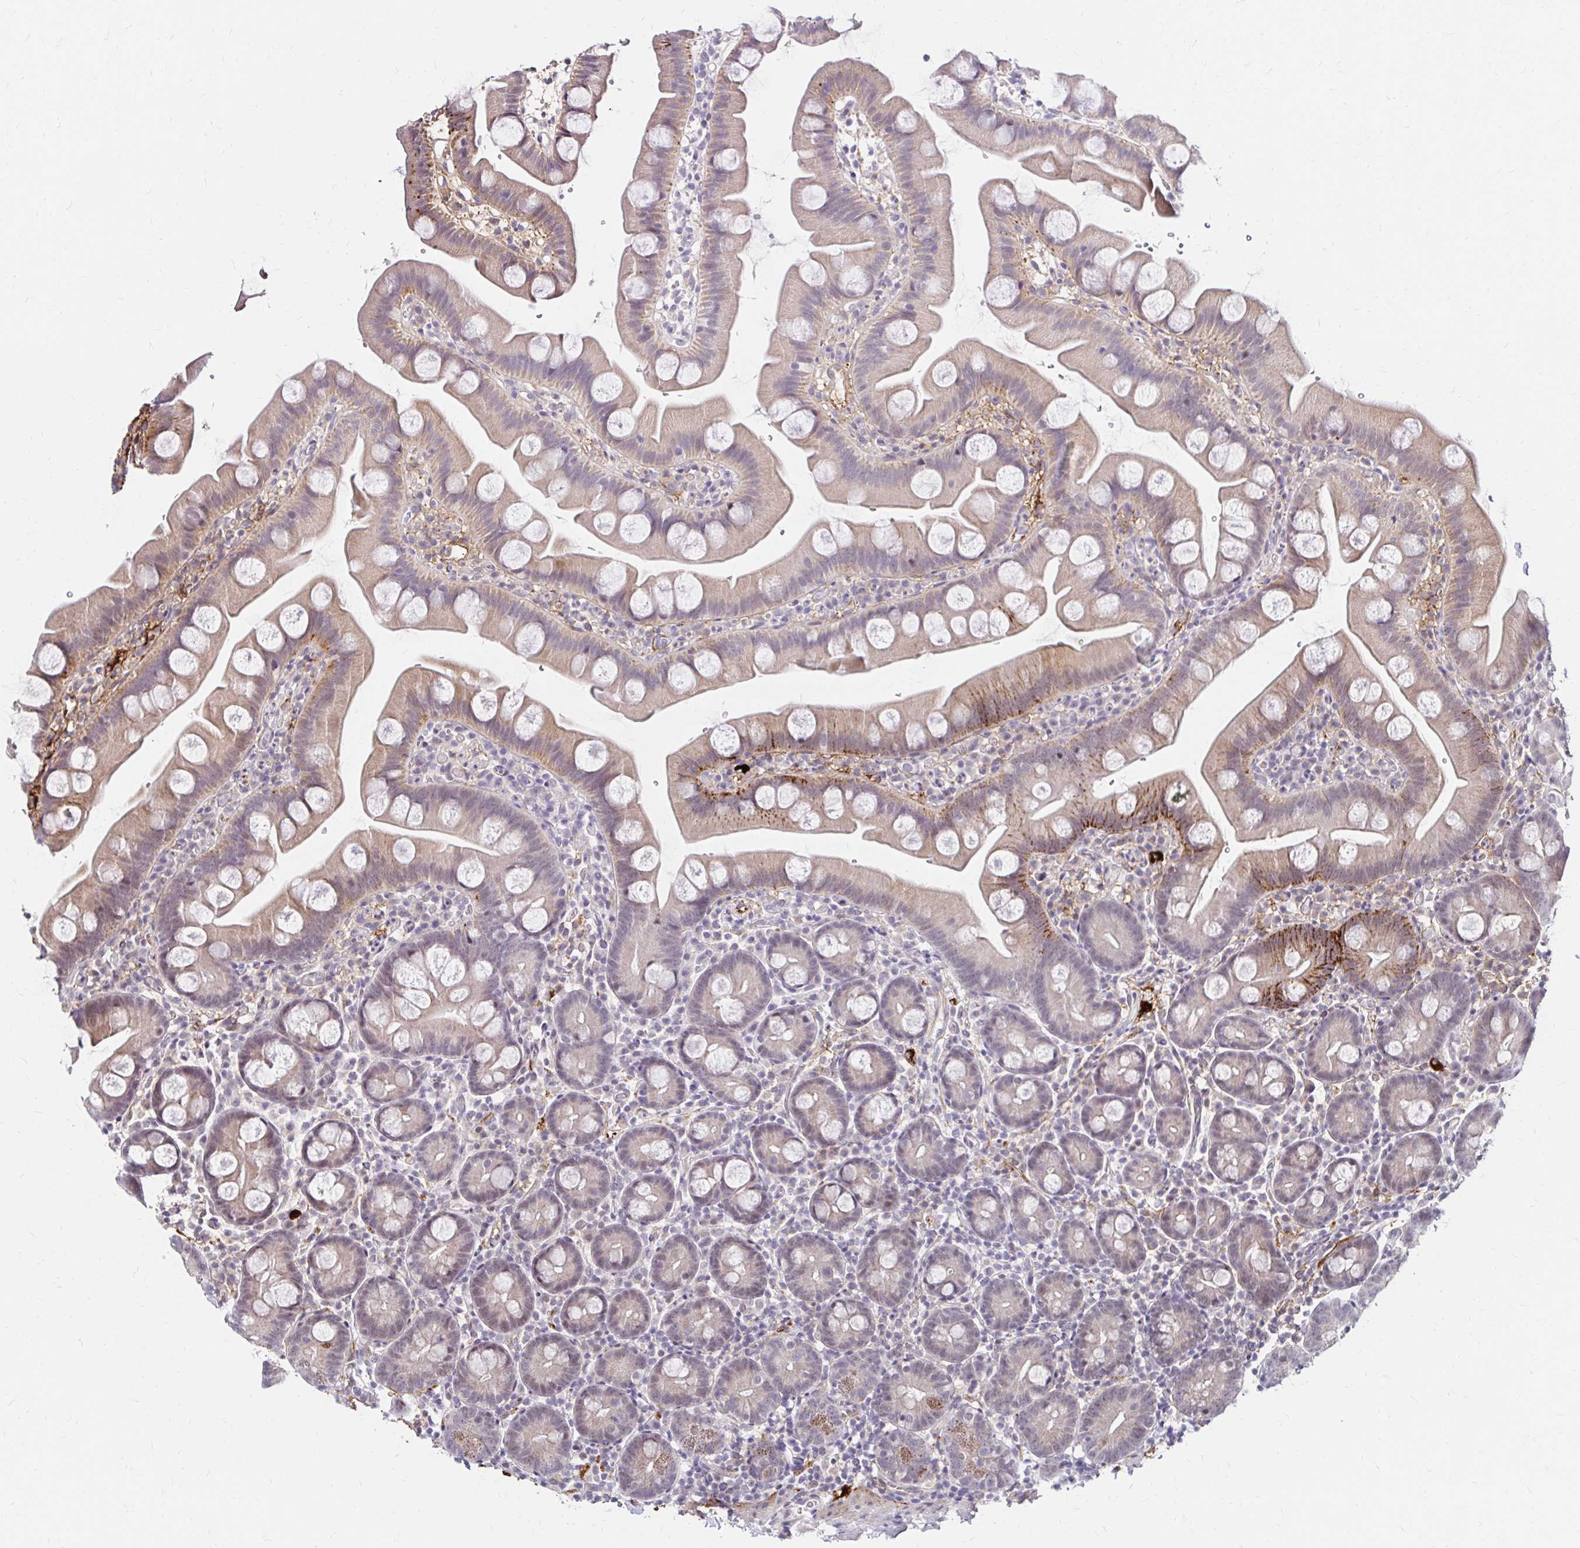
{"staining": {"intensity": "moderate", "quantity": "25%-75%", "location": "cytoplasmic/membranous"}, "tissue": "small intestine", "cell_type": "Glandular cells", "image_type": "normal", "snomed": [{"axis": "morphology", "description": "Normal tissue, NOS"}, {"axis": "topography", "description": "Small intestine"}], "caption": "An image showing moderate cytoplasmic/membranous expression in approximately 25%-75% of glandular cells in unremarkable small intestine, as visualized by brown immunohistochemical staining.", "gene": "GUCY1A1", "patient": {"sex": "female", "age": 68}}